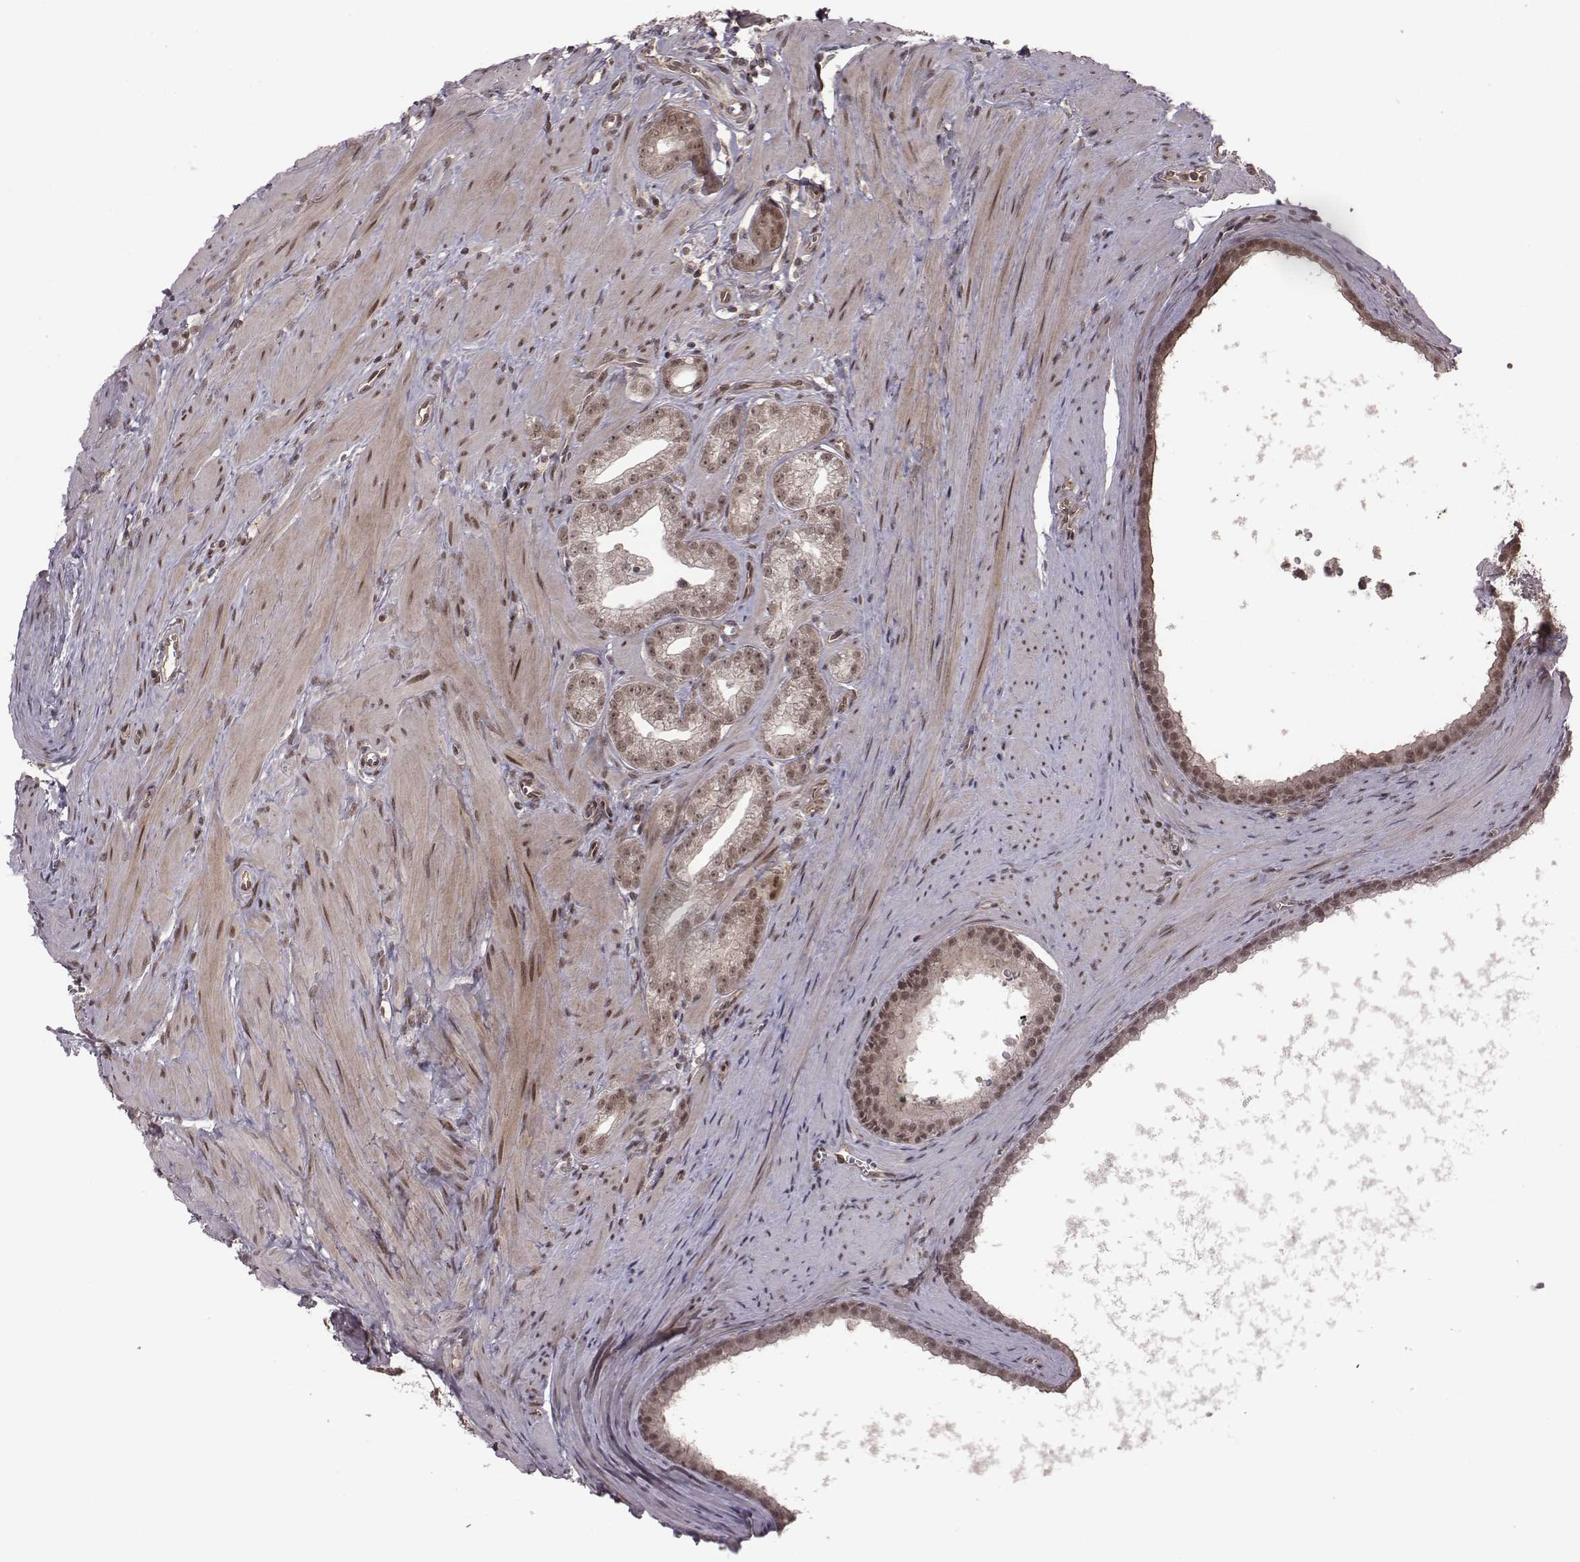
{"staining": {"intensity": "weak", "quantity": ">75%", "location": "cytoplasmic/membranous,nuclear"}, "tissue": "prostate cancer", "cell_type": "Tumor cells", "image_type": "cancer", "snomed": [{"axis": "morphology", "description": "Adenocarcinoma, NOS"}, {"axis": "topography", "description": "Prostate"}], "caption": "There is low levels of weak cytoplasmic/membranous and nuclear expression in tumor cells of prostate adenocarcinoma, as demonstrated by immunohistochemical staining (brown color).", "gene": "RPL3", "patient": {"sex": "male", "age": 71}}